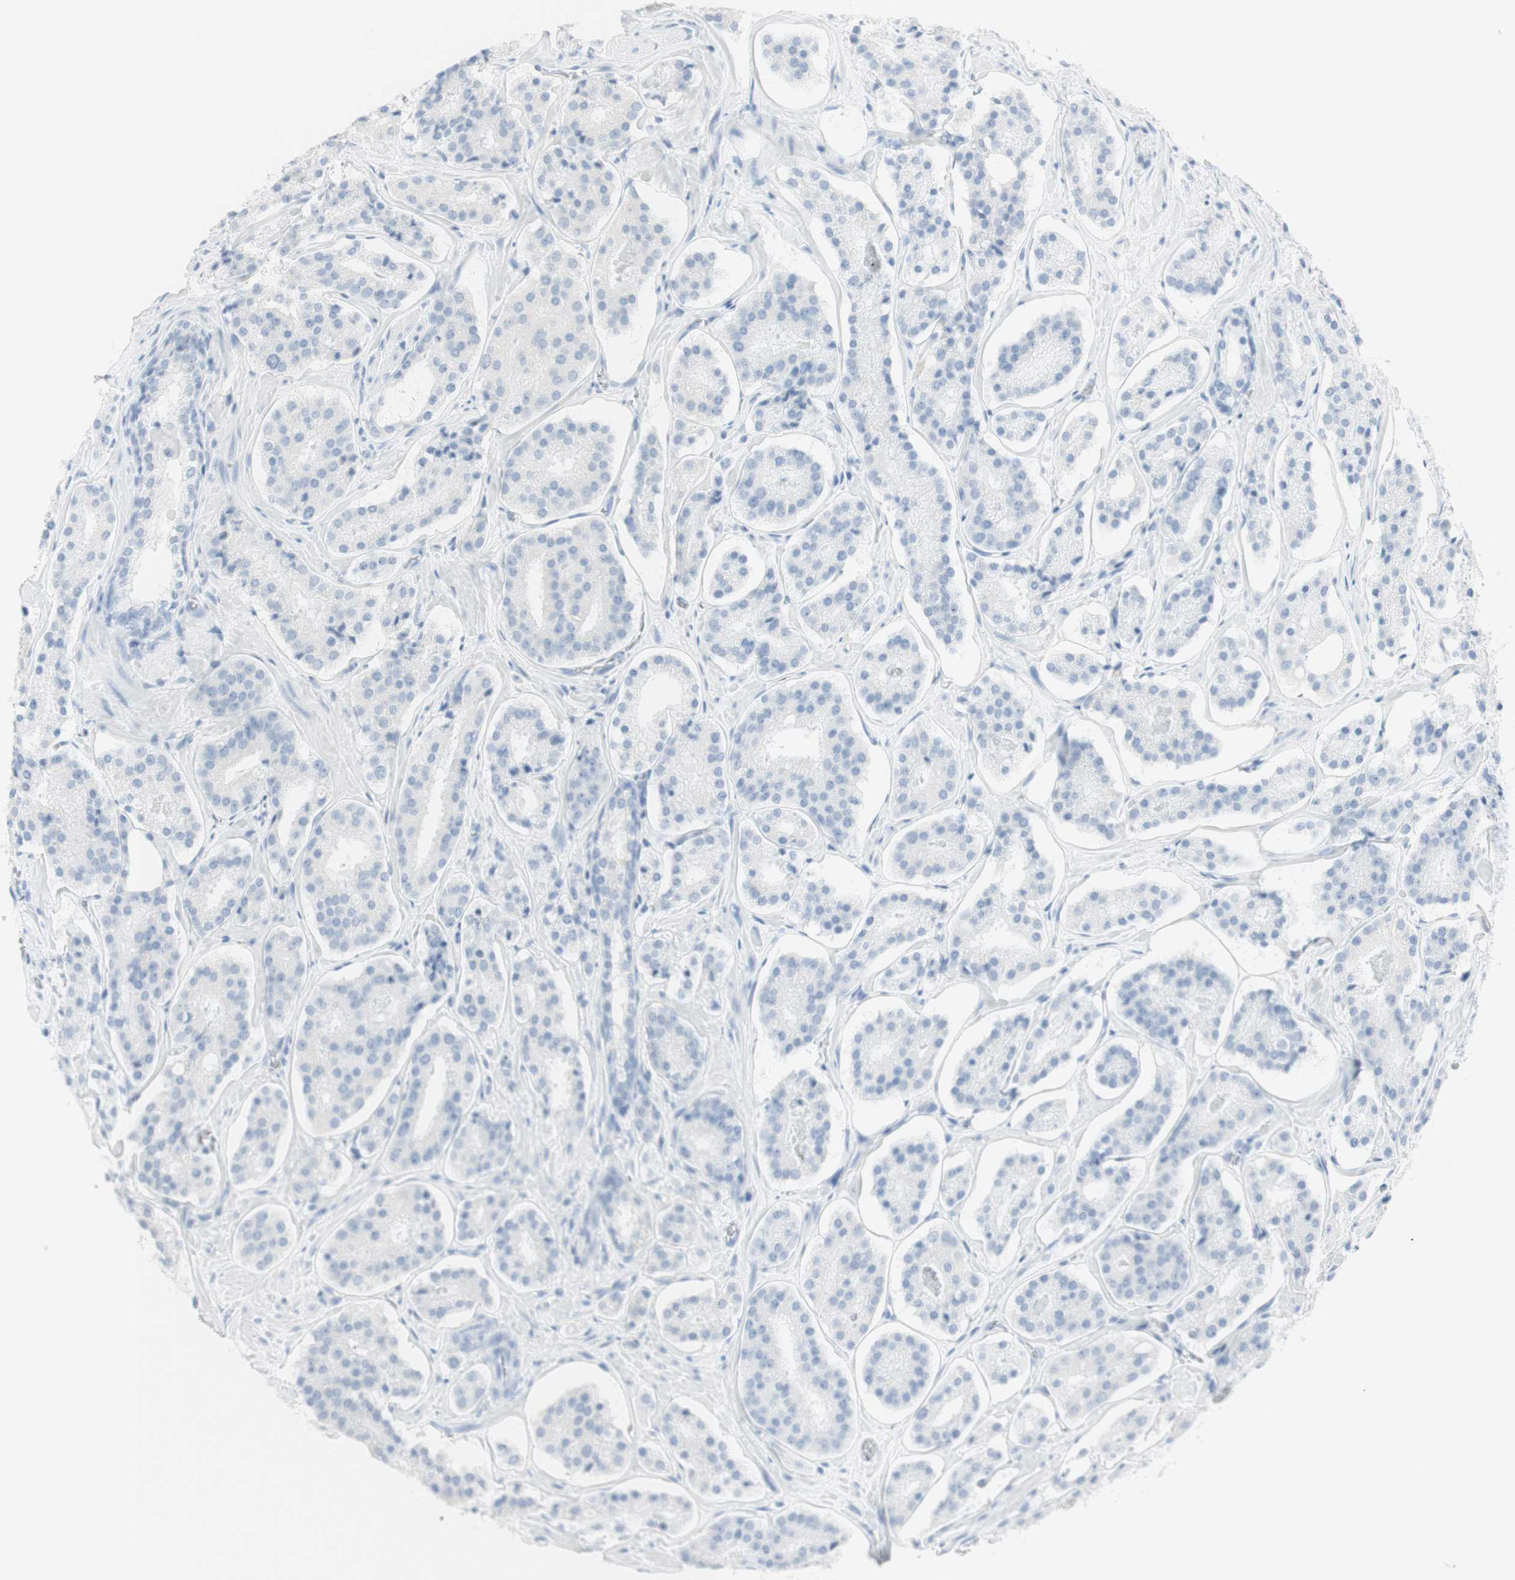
{"staining": {"intensity": "negative", "quantity": "none", "location": "none"}, "tissue": "prostate cancer", "cell_type": "Tumor cells", "image_type": "cancer", "snomed": [{"axis": "morphology", "description": "Adenocarcinoma, High grade"}, {"axis": "topography", "description": "Prostate"}], "caption": "This is a photomicrograph of immunohistochemistry staining of prostate cancer (high-grade adenocarcinoma), which shows no staining in tumor cells.", "gene": "NAPSA", "patient": {"sex": "male", "age": 60}}